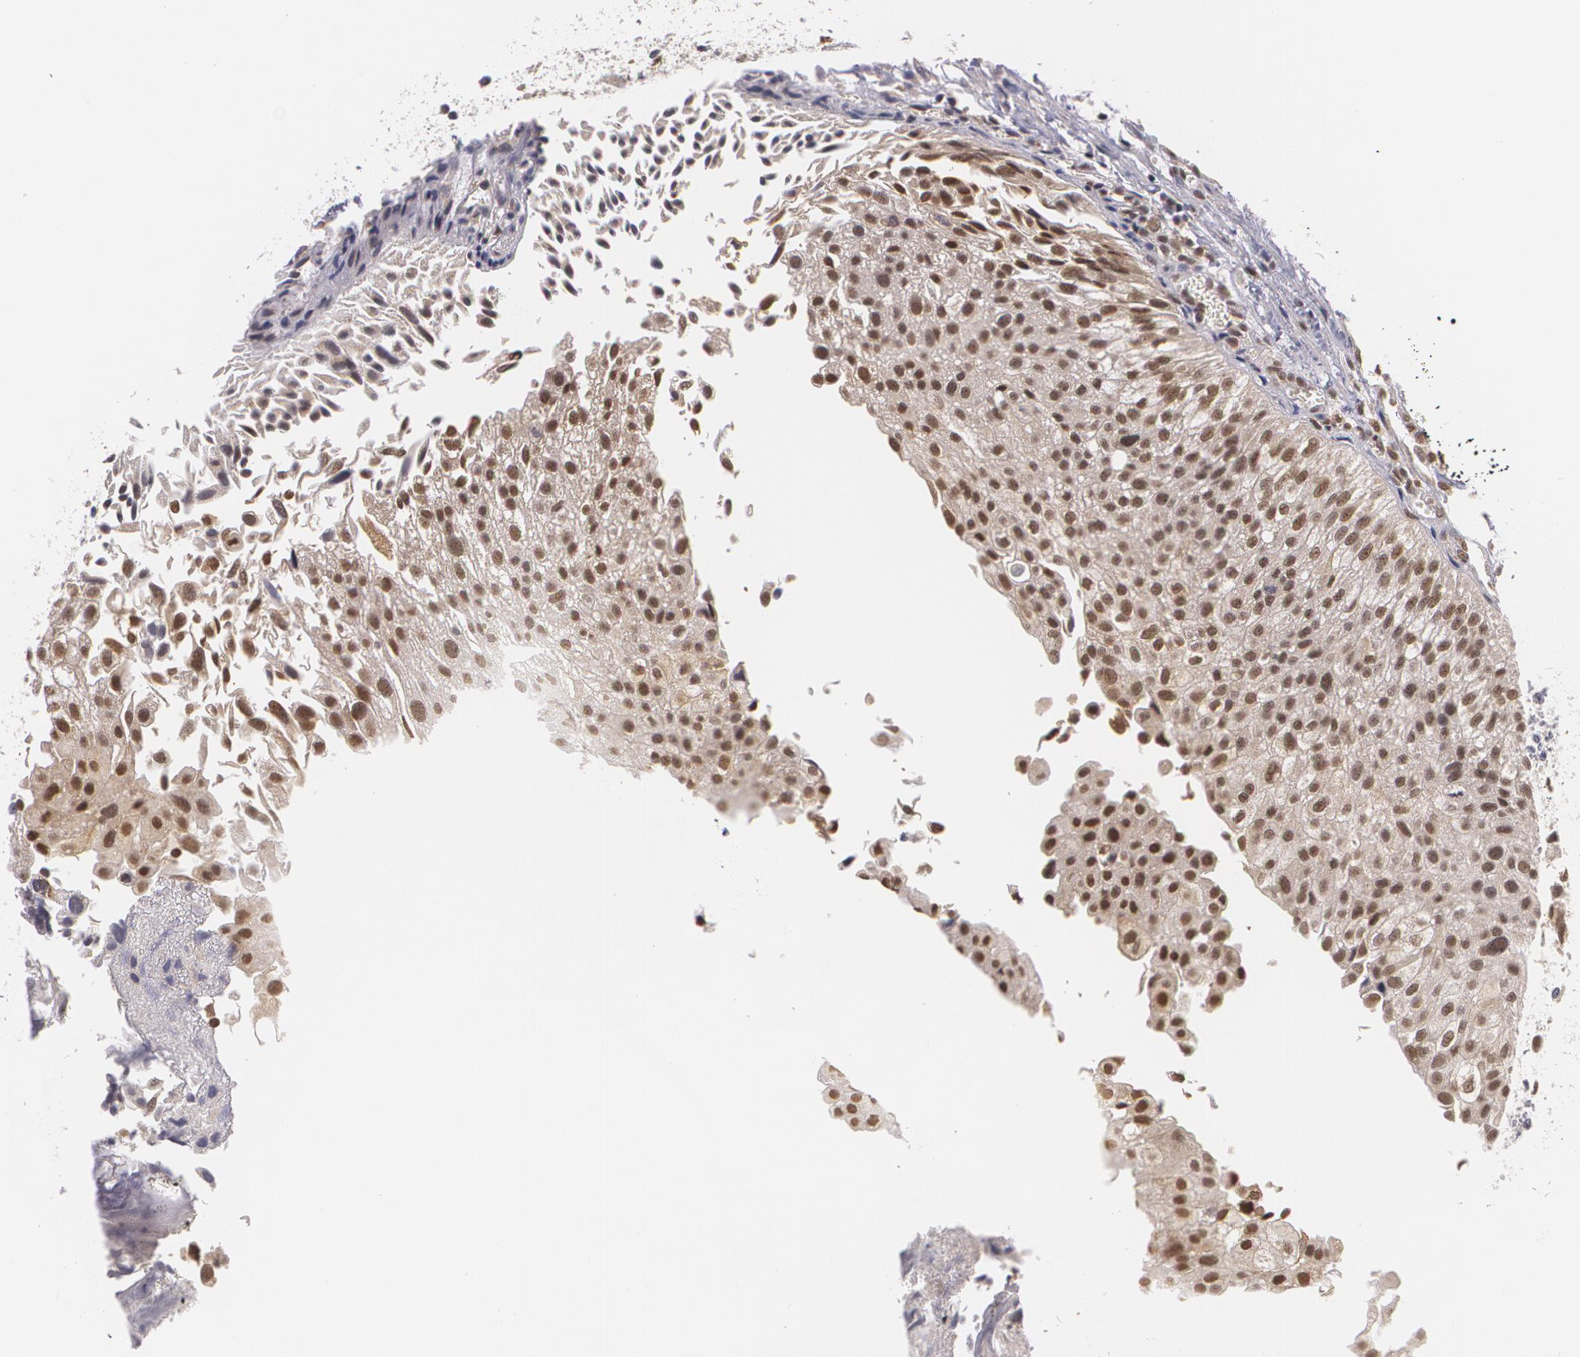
{"staining": {"intensity": "moderate", "quantity": ">75%", "location": "nuclear"}, "tissue": "urothelial cancer", "cell_type": "Tumor cells", "image_type": "cancer", "snomed": [{"axis": "morphology", "description": "Urothelial carcinoma, Low grade"}, {"axis": "topography", "description": "Urinary bladder"}], "caption": "Urothelial cancer tissue shows moderate nuclear staining in about >75% of tumor cells Nuclei are stained in blue.", "gene": "ALX1", "patient": {"sex": "female", "age": 89}}